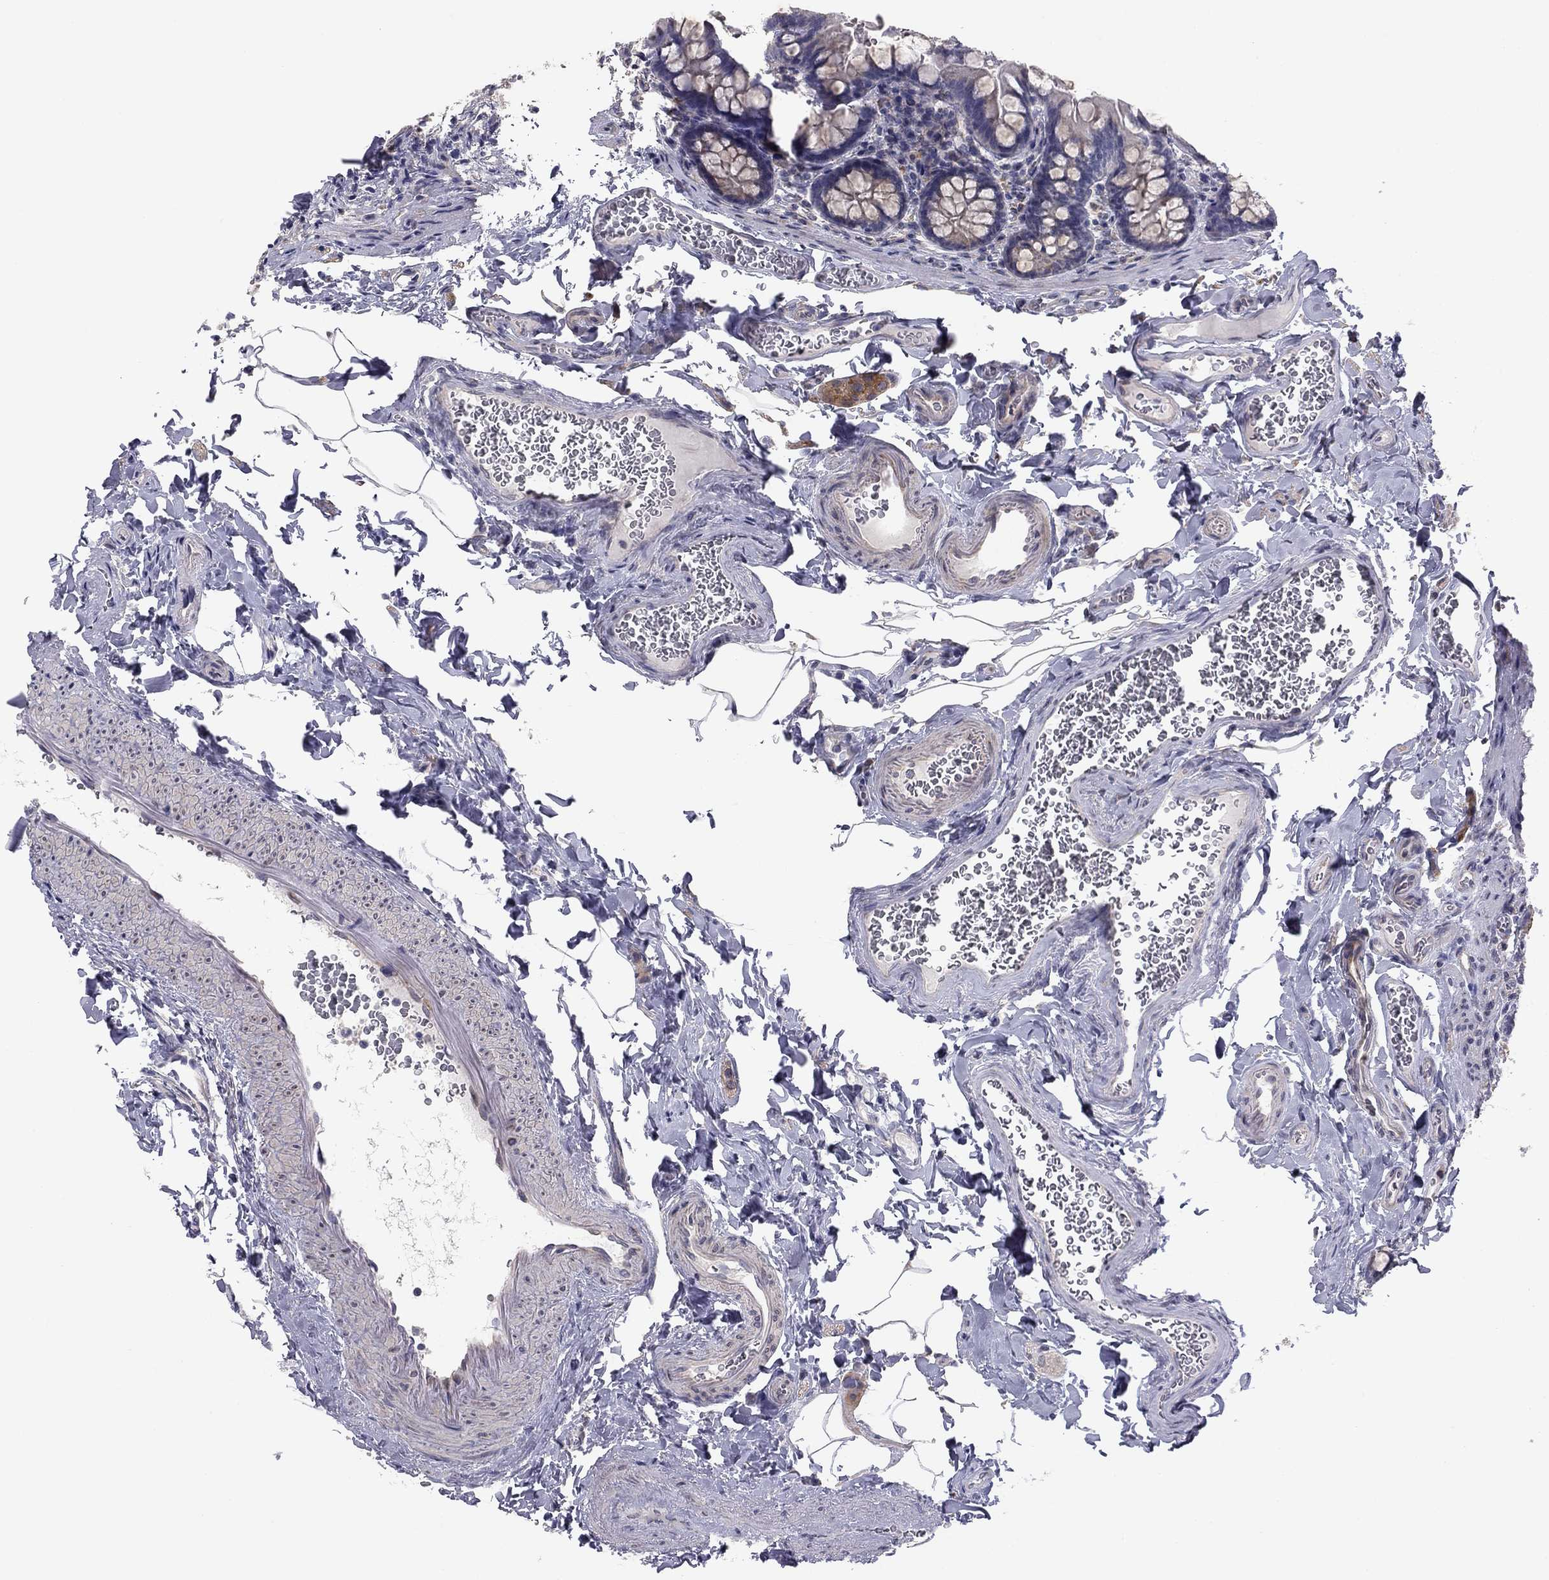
{"staining": {"intensity": "negative", "quantity": "none", "location": "none"}, "tissue": "small intestine", "cell_type": "Glandular cells", "image_type": "normal", "snomed": [{"axis": "morphology", "description": "Normal tissue, NOS"}, {"axis": "topography", "description": "Small intestine"}], "caption": "DAB immunohistochemical staining of normal human small intestine reveals no significant staining in glandular cells.", "gene": "PRRT2", "patient": {"sex": "female", "age": 56}}